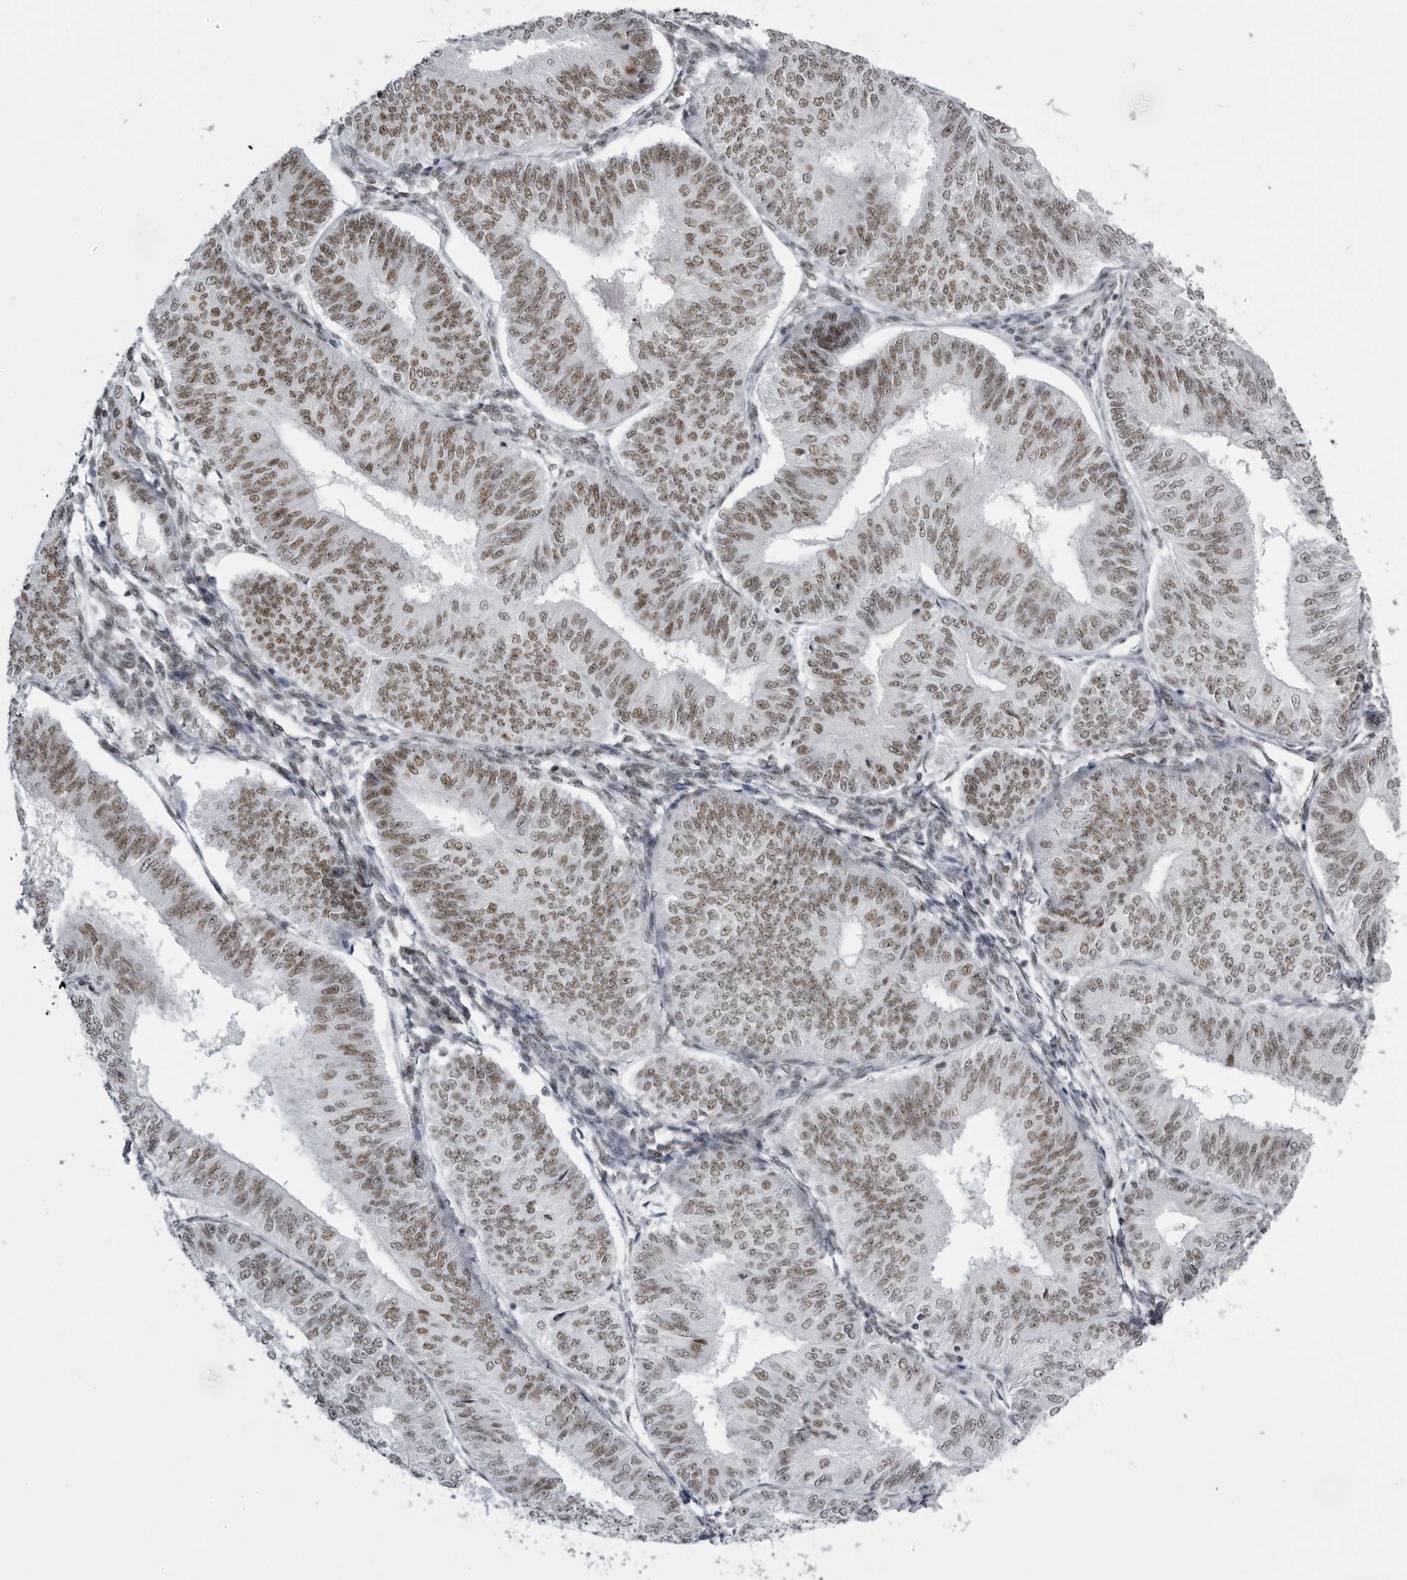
{"staining": {"intensity": "moderate", "quantity": ">75%", "location": "nuclear"}, "tissue": "endometrial cancer", "cell_type": "Tumor cells", "image_type": "cancer", "snomed": [{"axis": "morphology", "description": "Adenocarcinoma, NOS"}, {"axis": "topography", "description": "Endometrium"}], "caption": "Immunohistochemical staining of human endometrial cancer (adenocarcinoma) demonstrates moderate nuclear protein expression in about >75% of tumor cells.", "gene": "DHX9", "patient": {"sex": "female", "age": 58}}